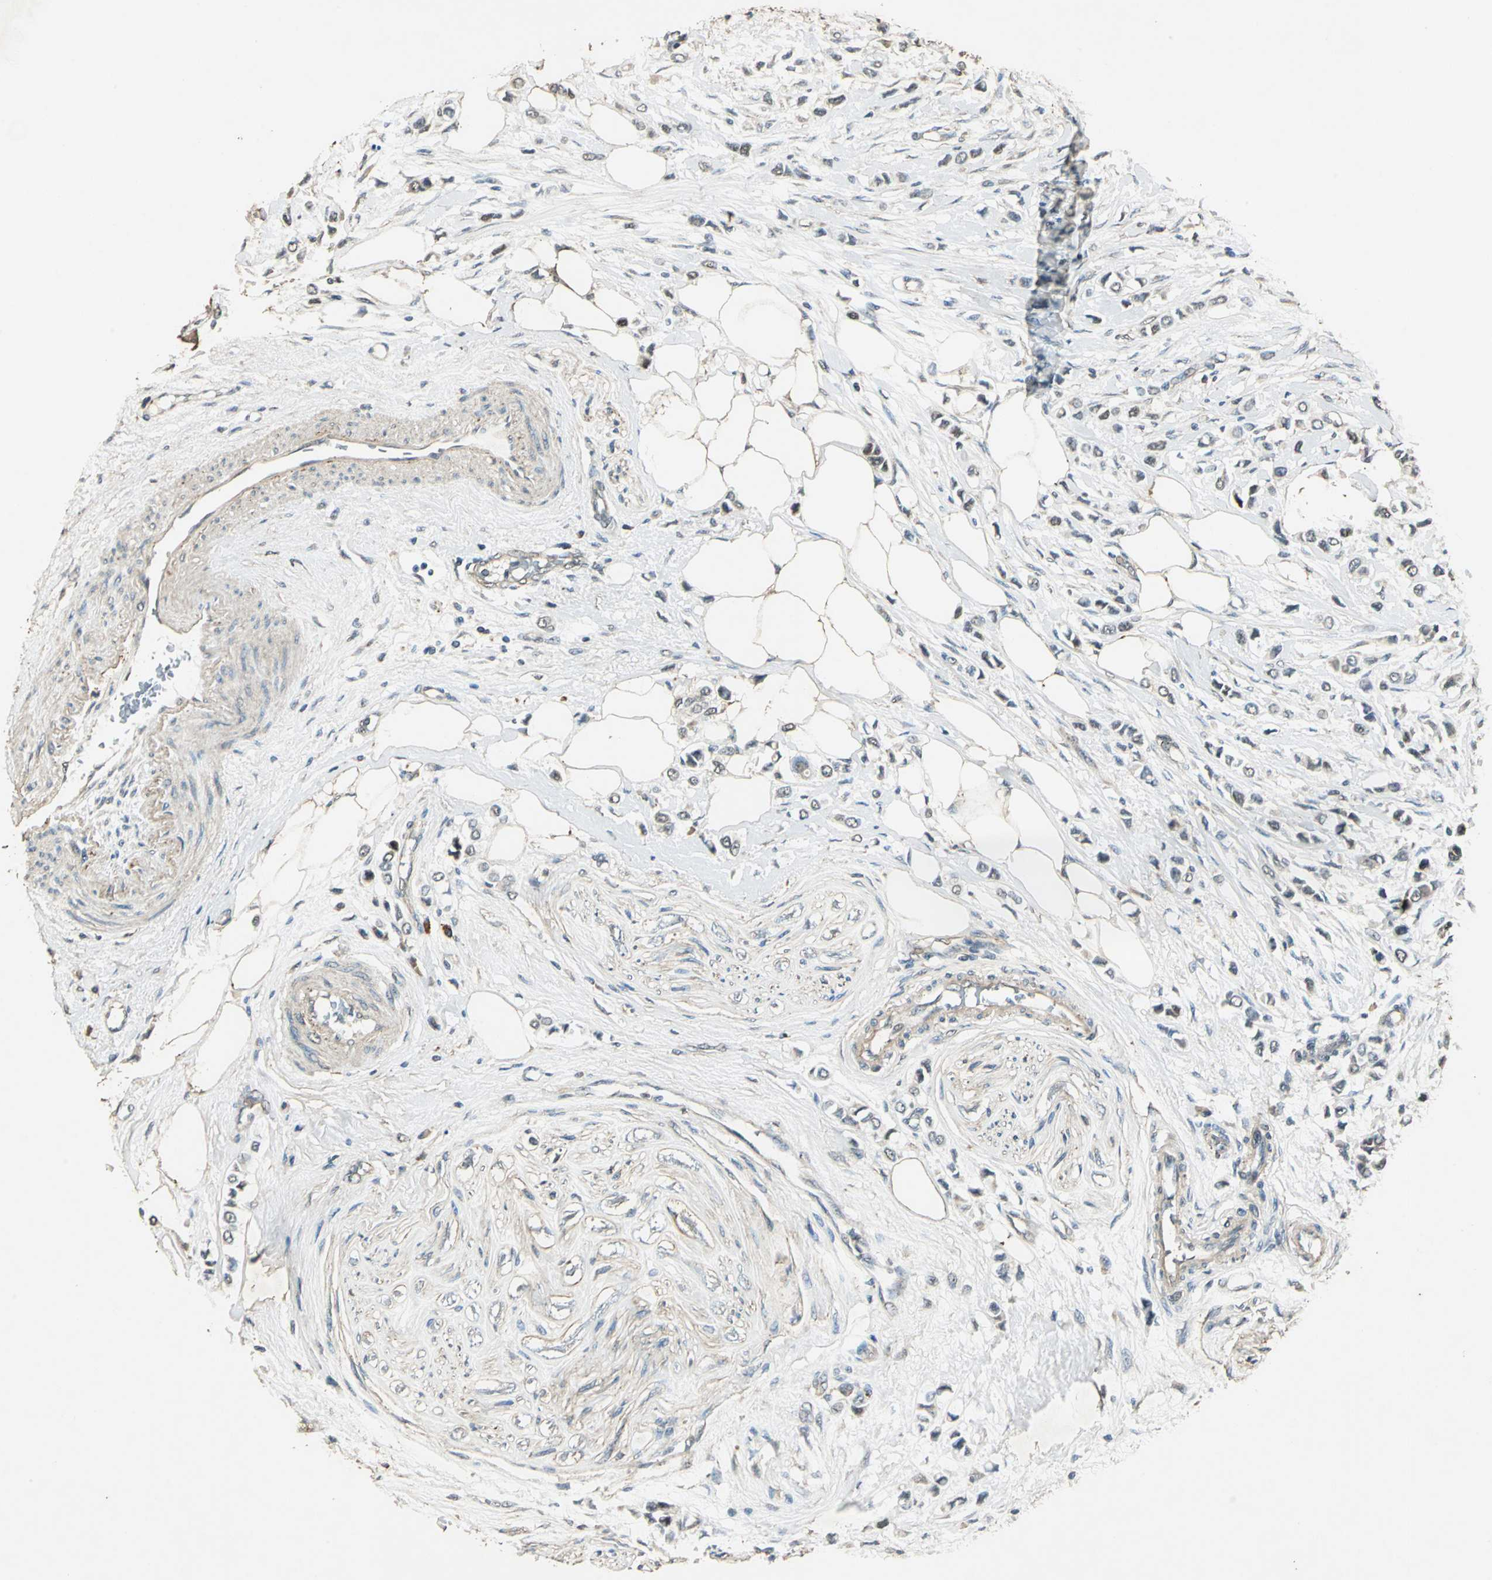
{"staining": {"intensity": "weak", "quantity": ">75%", "location": "cytoplasmic/membranous"}, "tissue": "breast cancer", "cell_type": "Tumor cells", "image_type": "cancer", "snomed": [{"axis": "morphology", "description": "Lobular carcinoma"}, {"axis": "topography", "description": "Breast"}], "caption": "DAB (3,3'-diaminobenzidine) immunohistochemical staining of human lobular carcinoma (breast) shows weak cytoplasmic/membranous protein expression in about >75% of tumor cells. The staining is performed using DAB (3,3'-diaminobenzidine) brown chromogen to label protein expression. The nuclei are counter-stained blue using hematoxylin.", "gene": "TMPRSS4", "patient": {"sex": "female", "age": 51}}